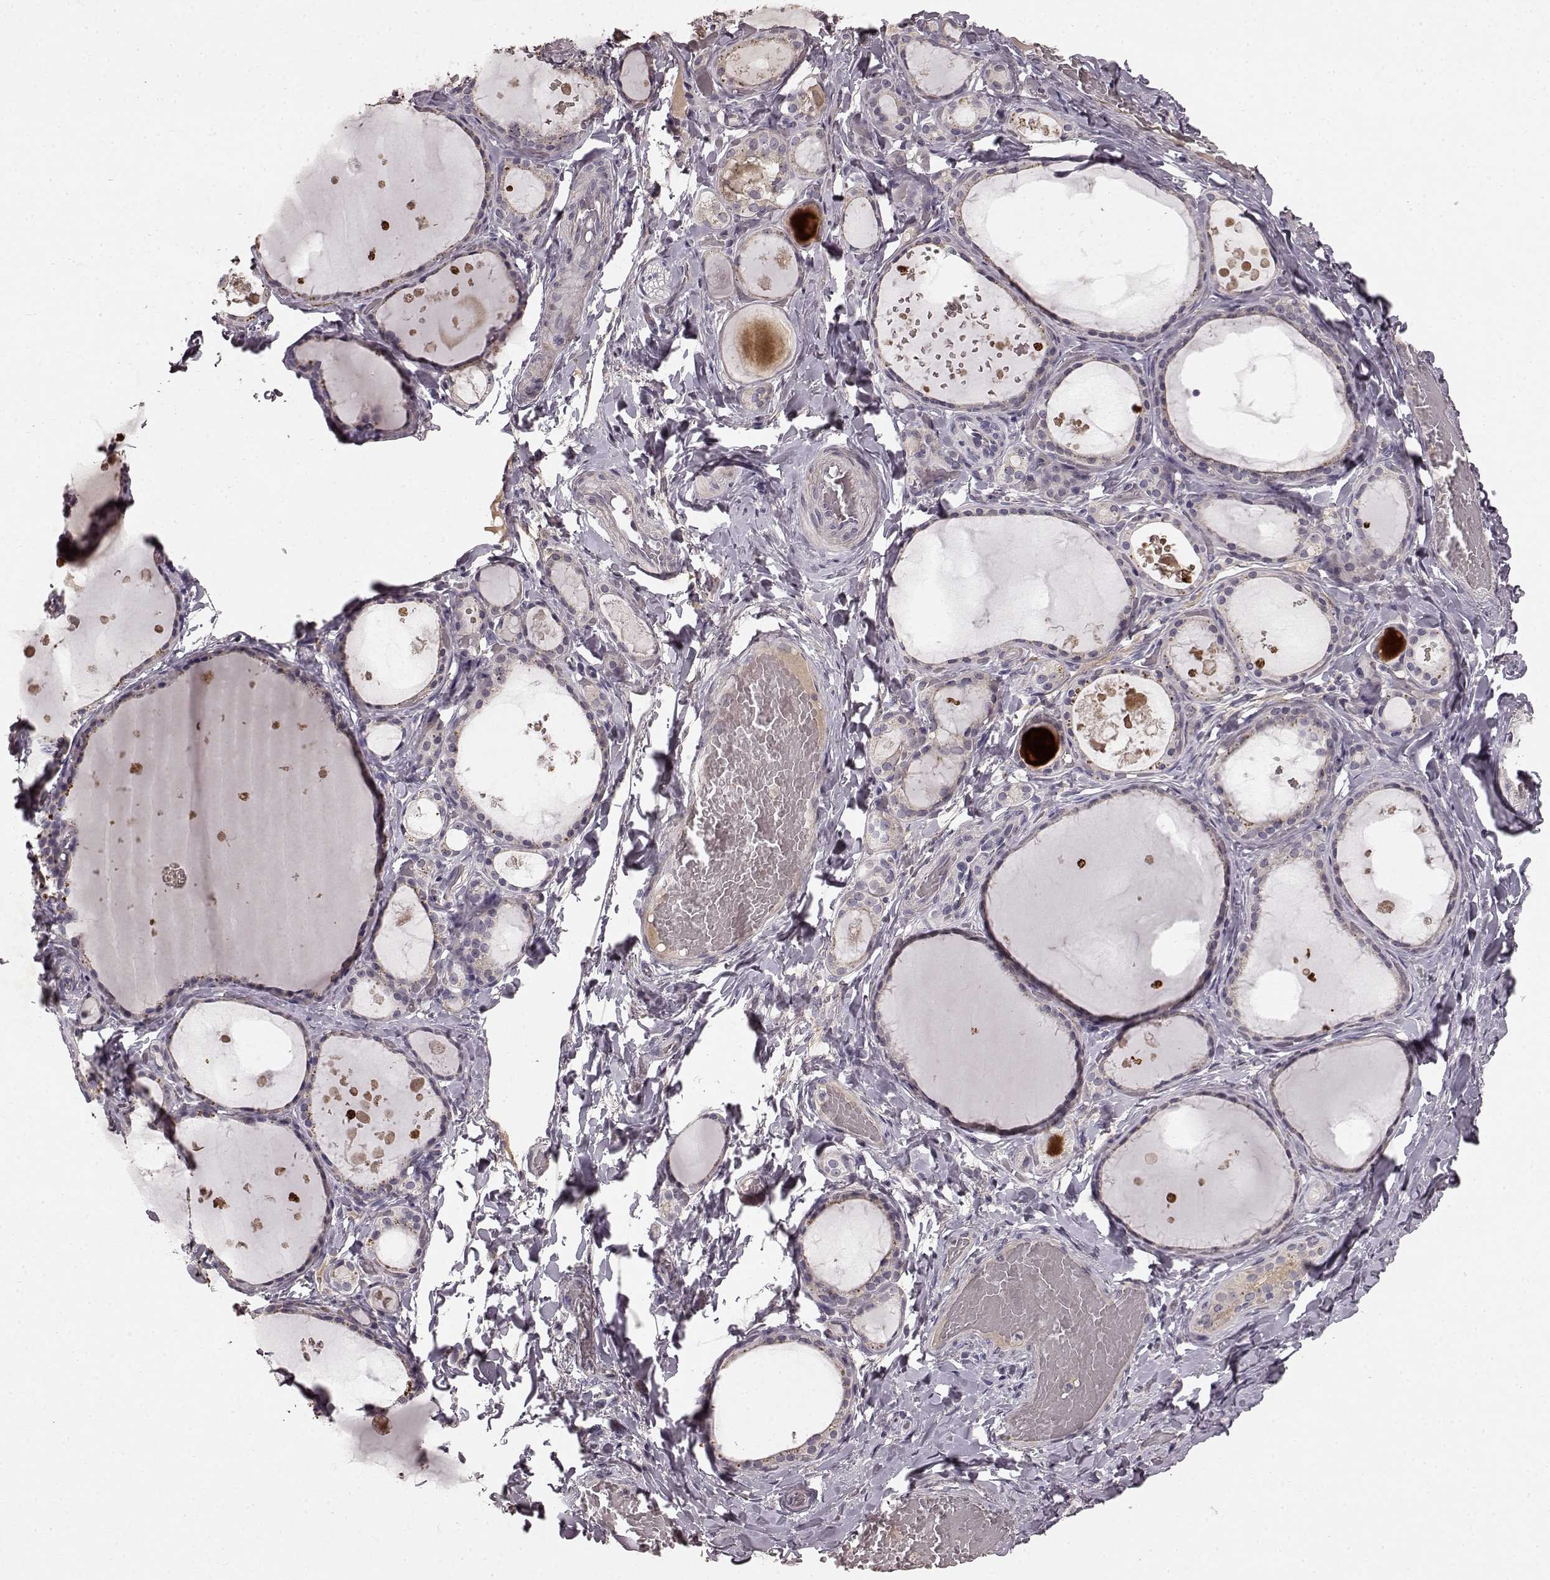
{"staining": {"intensity": "negative", "quantity": "none", "location": "none"}, "tissue": "thyroid gland", "cell_type": "Glandular cells", "image_type": "normal", "snomed": [{"axis": "morphology", "description": "Normal tissue, NOS"}, {"axis": "topography", "description": "Thyroid gland"}], "caption": "DAB (3,3'-diaminobenzidine) immunohistochemical staining of unremarkable human thyroid gland demonstrates no significant staining in glandular cells.", "gene": "SLC22A18", "patient": {"sex": "female", "age": 56}}